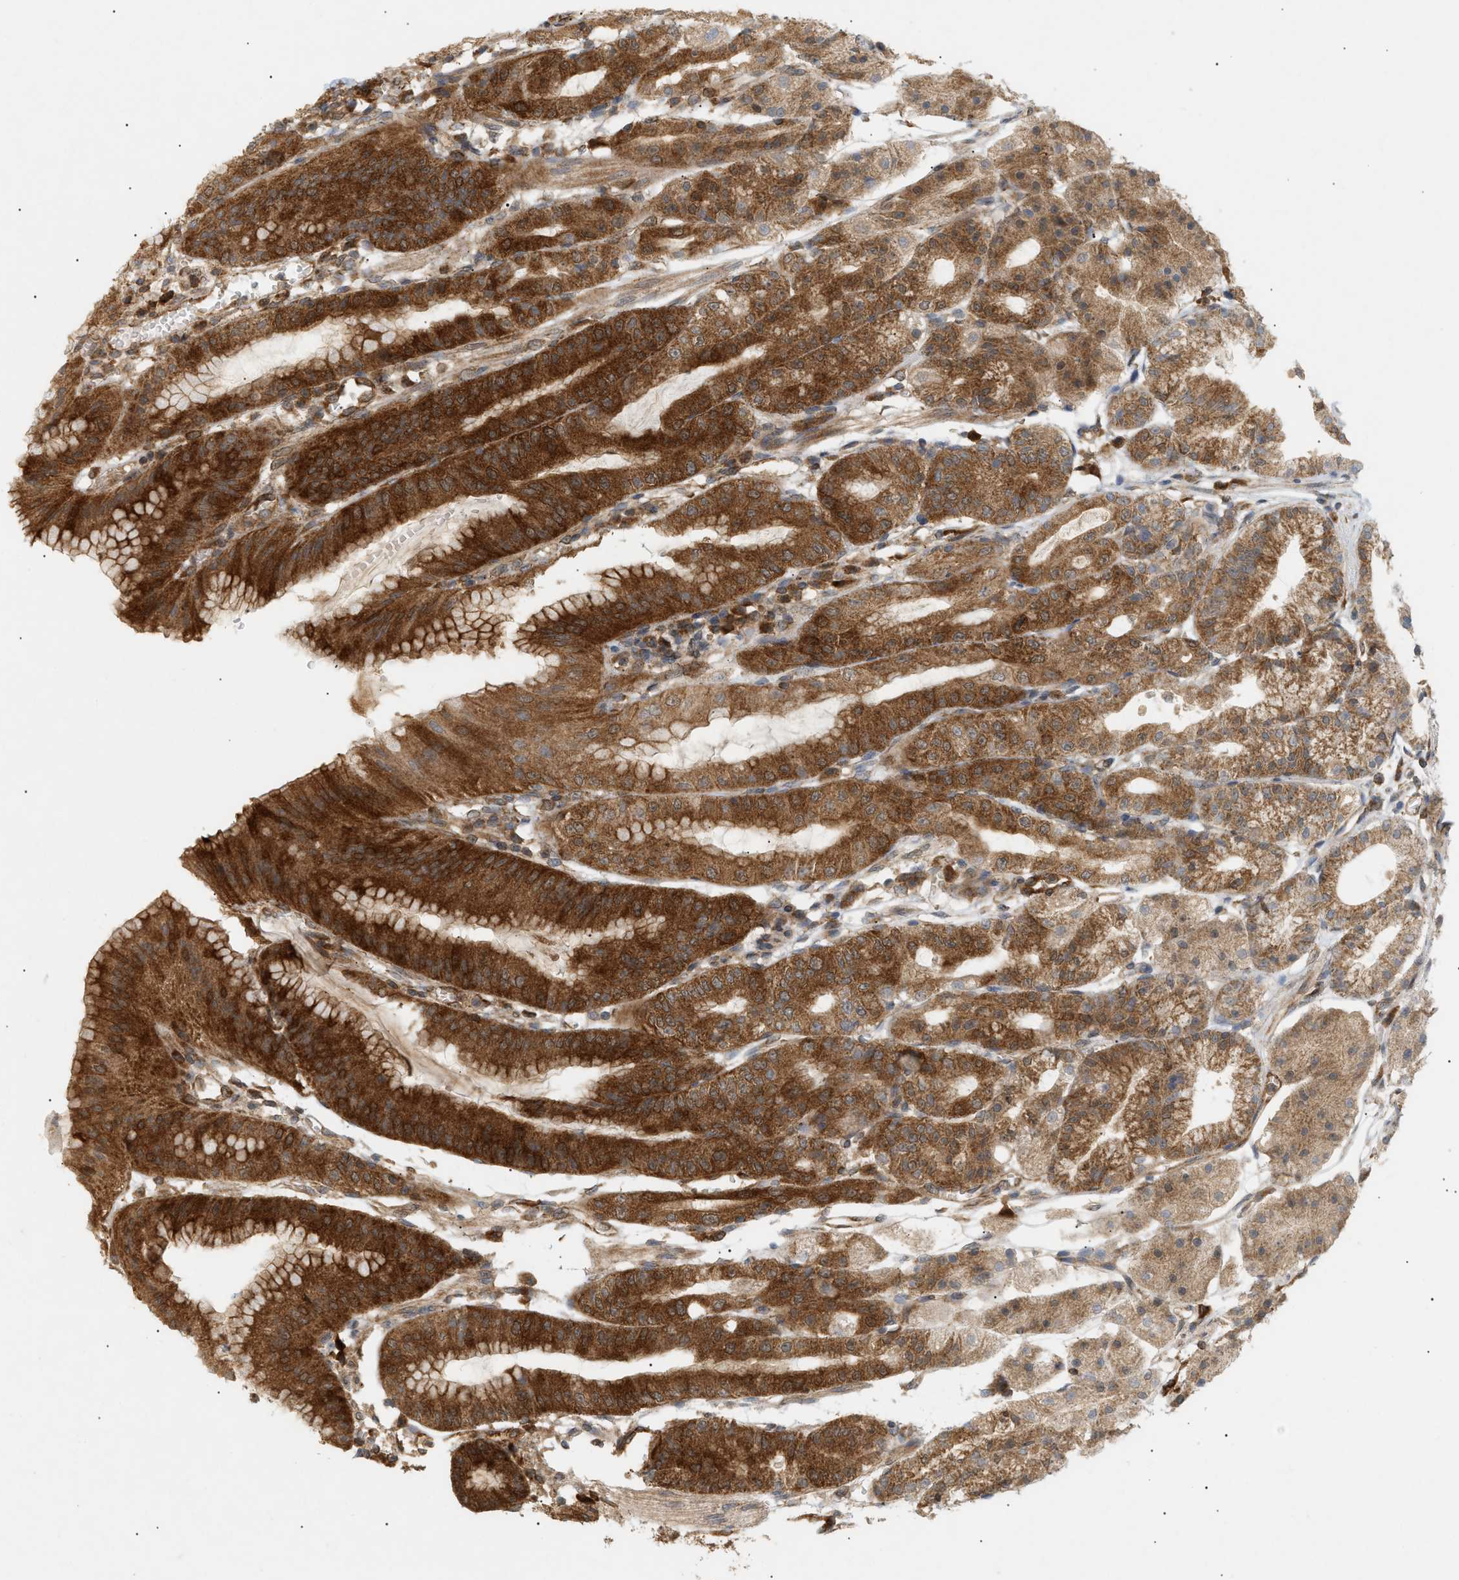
{"staining": {"intensity": "strong", "quantity": ">75%", "location": "cytoplasmic/membranous"}, "tissue": "stomach", "cell_type": "Glandular cells", "image_type": "normal", "snomed": [{"axis": "morphology", "description": "Normal tissue, NOS"}, {"axis": "topography", "description": "Stomach, lower"}], "caption": "Approximately >75% of glandular cells in normal stomach demonstrate strong cytoplasmic/membranous protein staining as visualized by brown immunohistochemical staining.", "gene": "SHC1", "patient": {"sex": "male", "age": 71}}